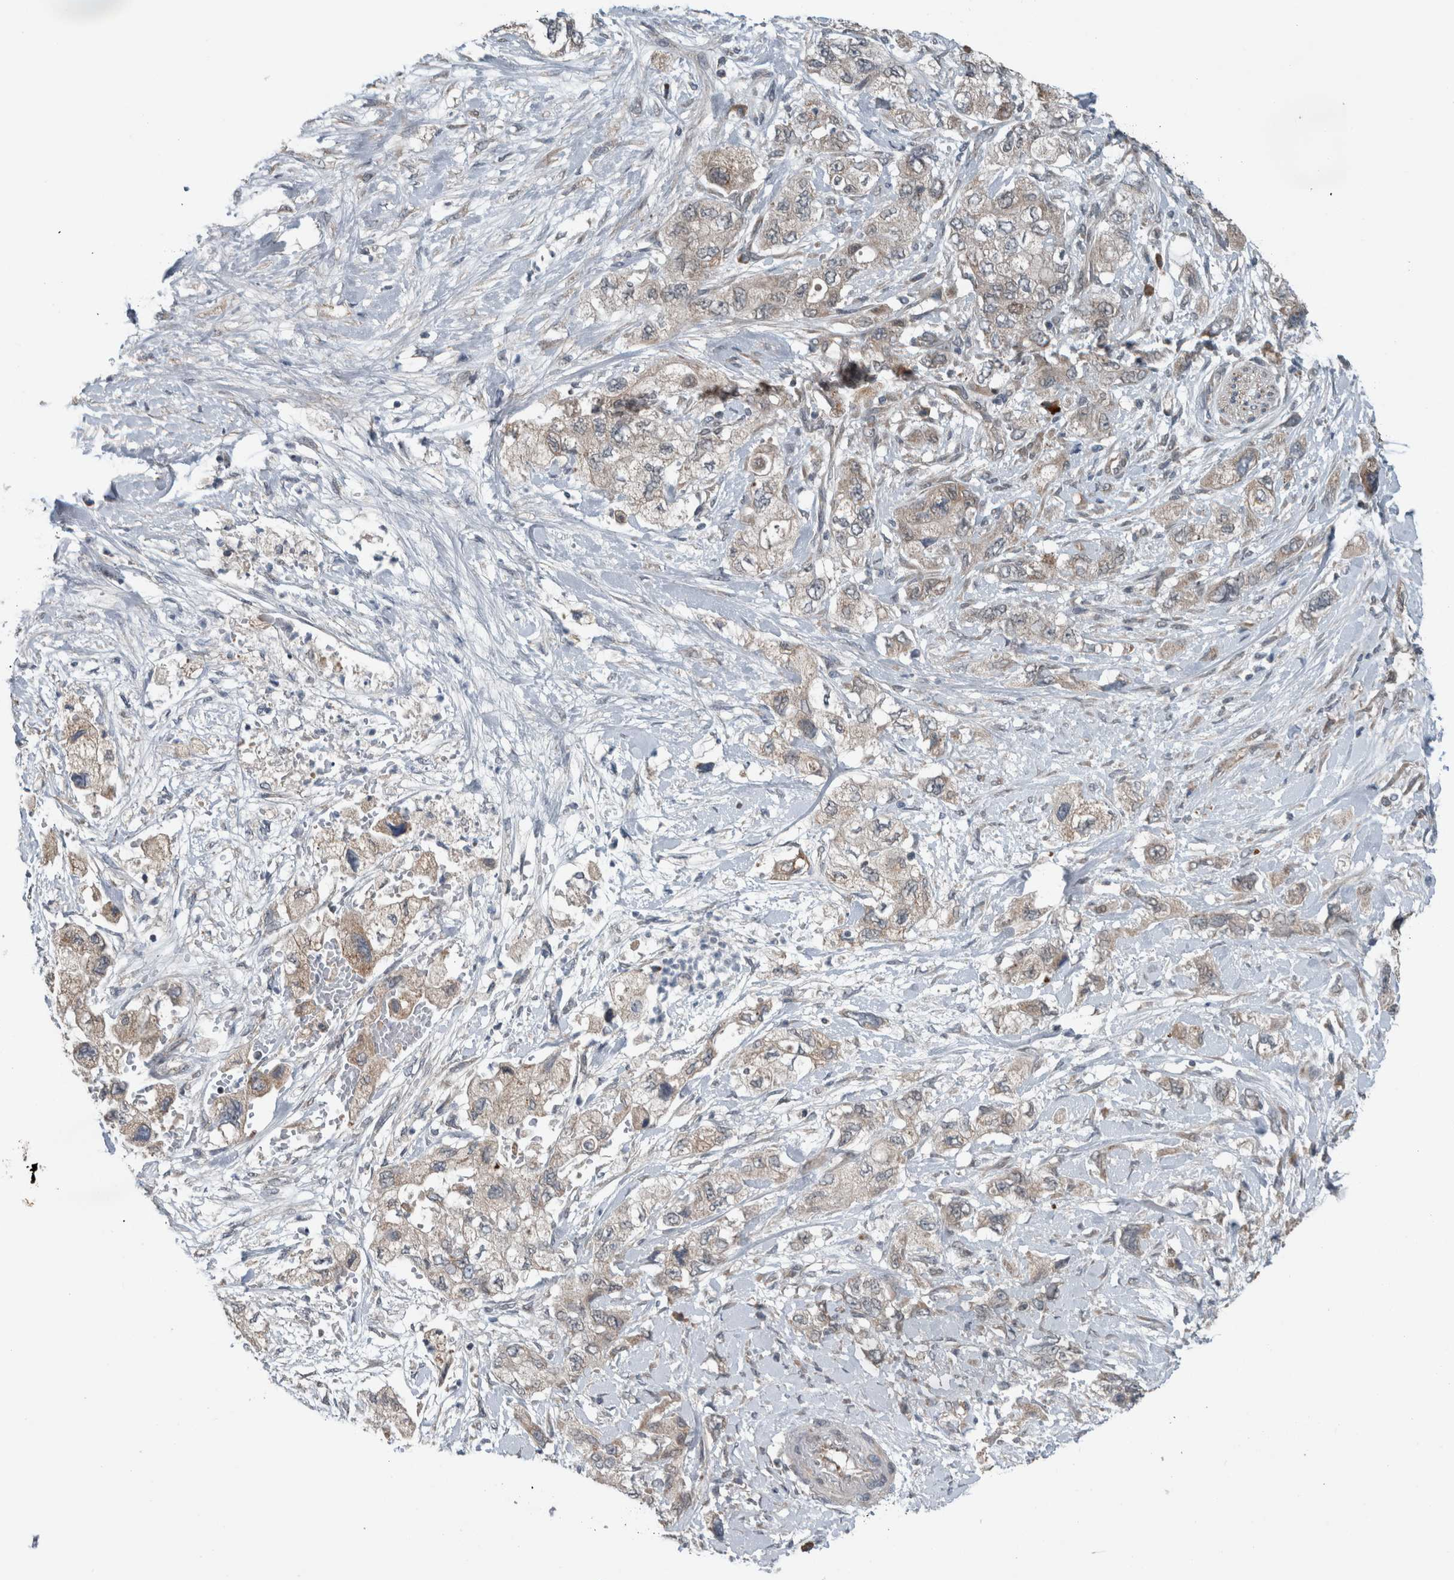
{"staining": {"intensity": "weak", "quantity": "<25%", "location": "cytoplasmic/membranous"}, "tissue": "pancreatic cancer", "cell_type": "Tumor cells", "image_type": "cancer", "snomed": [{"axis": "morphology", "description": "Adenocarcinoma, NOS"}, {"axis": "topography", "description": "Pancreas"}], "caption": "The photomicrograph shows no staining of tumor cells in pancreatic adenocarcinoma.", "gene": "GBA2", "patient": {"sex": "female", "age": 73}}